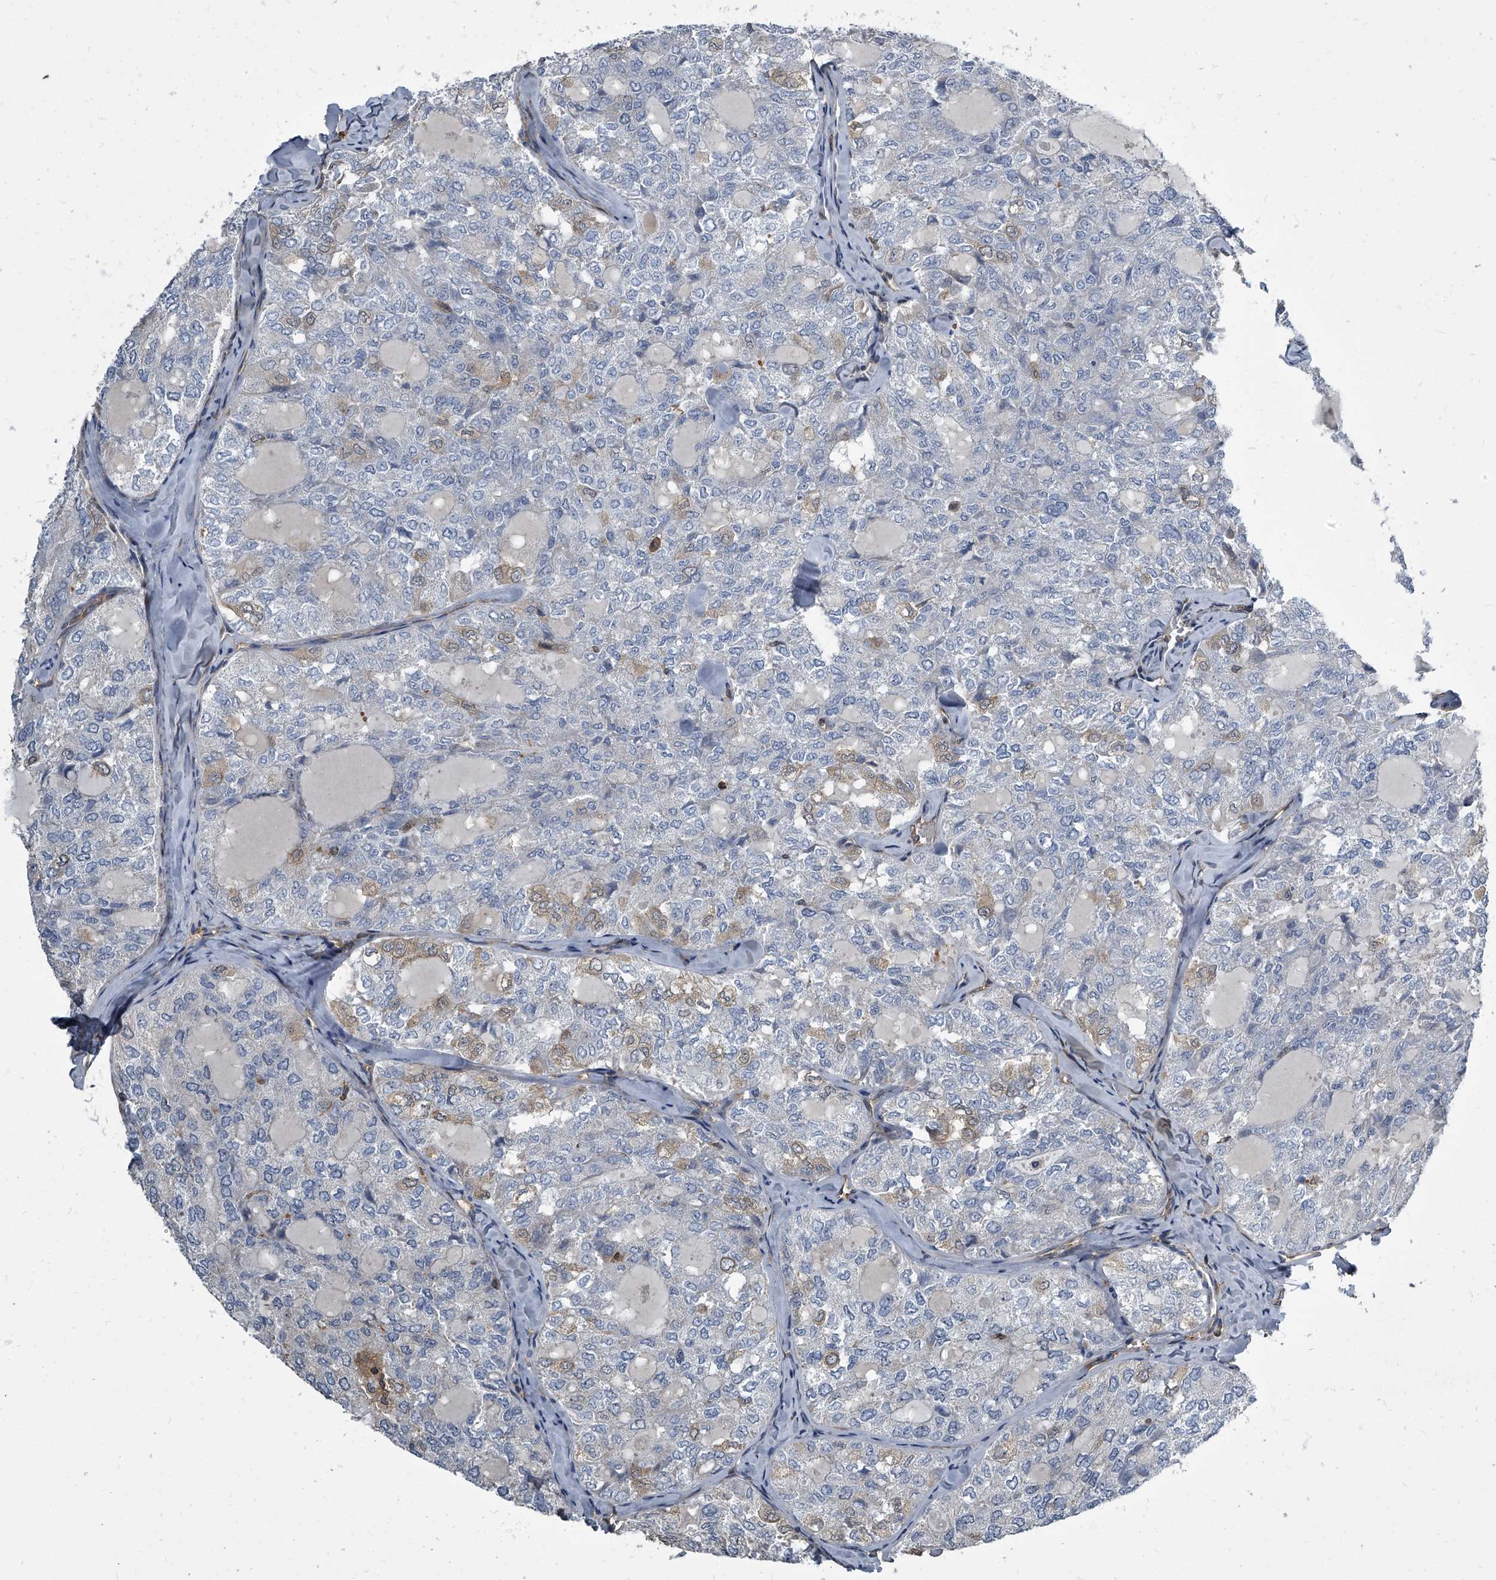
{"staining": {"intensity": "weak", "quantity": "<25%", "location": "cytoplasmic/membranous"}, "tissue": "thyroid cancer", "cell_type": "Tumor cells", "image_type": "cancer", "snomed": [{"axis": "morphology", "description": "Follicular adenoma carcinoma, NOS"}, {"axis": "topography", "description": "Thyroid gland"}], "caption": "This is a histopathology image of immunohistochemistry (IHC) staining of thyroid cancer (follicular adenoma carcinoma), which shows no staining in tumor cells.", "gene": "CDV3", "patient": {"sex": "male", "age": 75}}